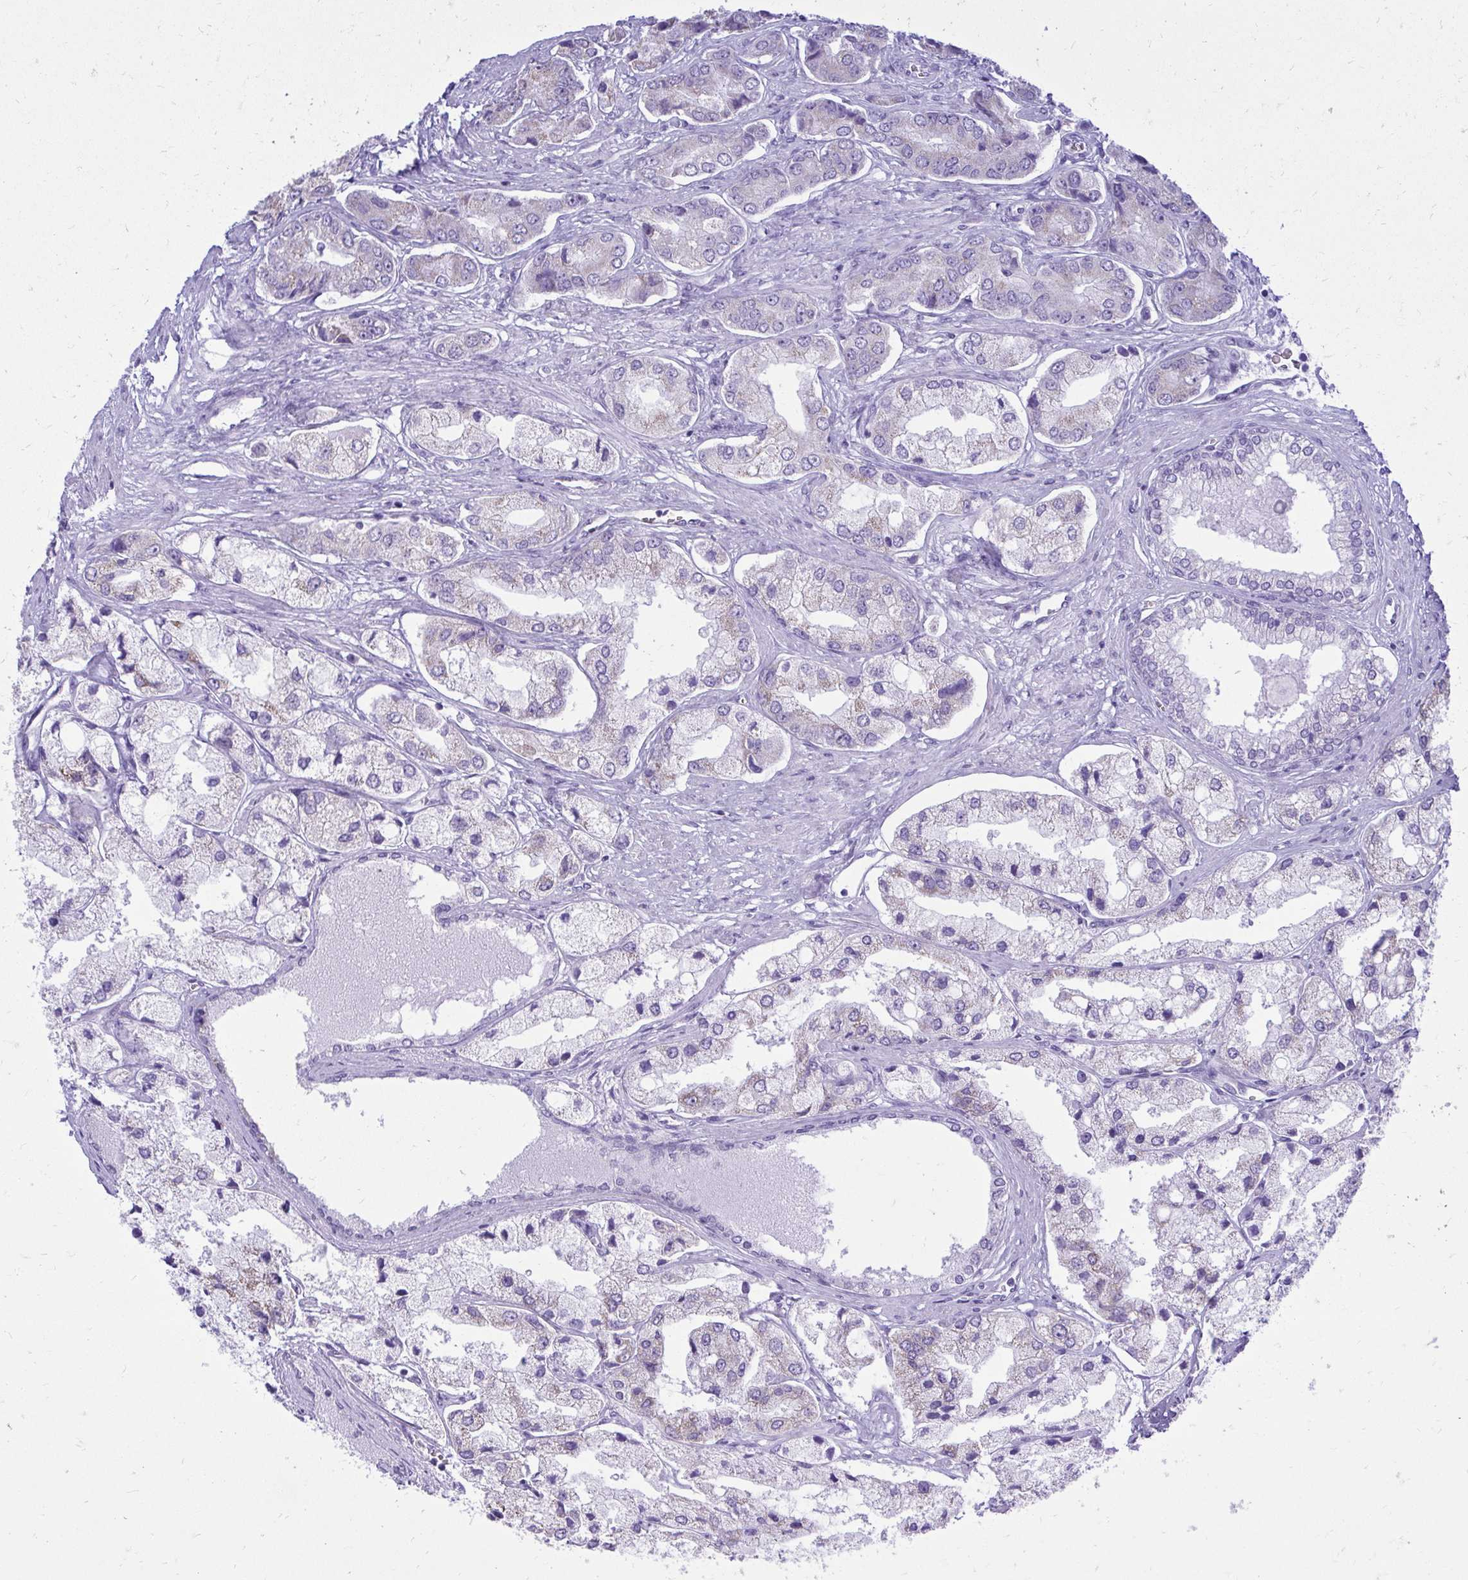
{"staining": {"intensity": "negative", "quantity": "none", "location": "none"}, "tissue": "prostate cancer", "cell_type": "Tumor cells", "image_type": "cancer", "snomed": [{"axis": "morphology", "description": "Adenocarcinoma, Low grade"}, {"axis": "topography", "description": "Prostate"}], "caption": "Photomicrograph shows no protein expression in tumor cells of adenocarcinoma (low-grade) (prostate) tissue. Brightfield microscopy of immunohistochemistry (IHC) stained with DAB (brown) and hematoxylin (blue), captured at high magnification.", "gene": "RALYL", "patient": {"sex": "male", "age": 69}}